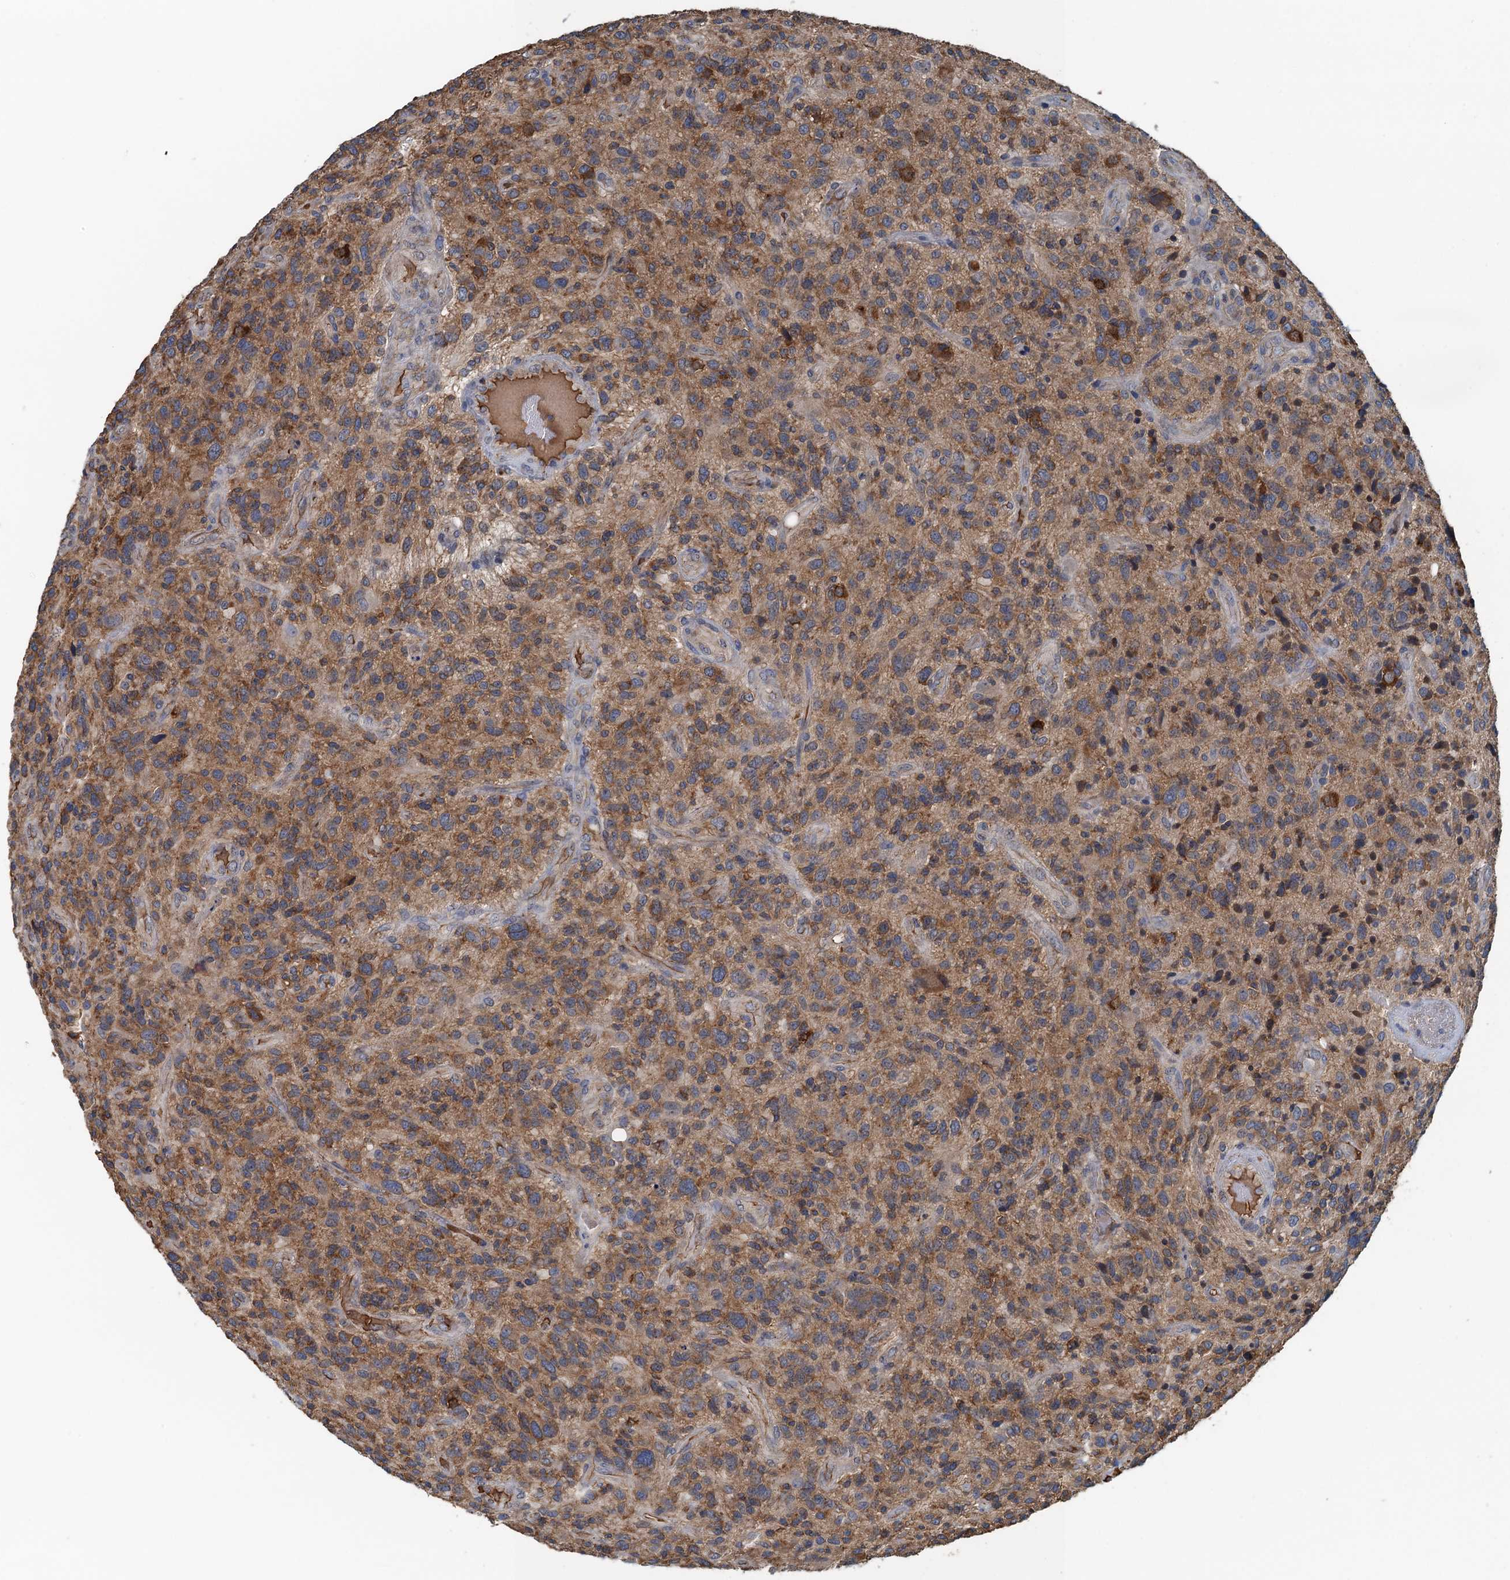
{"staining": {"intensity": "moderate", "quantity": ">75%", "location": "cytoplasmic/membranous"}, "tissue": "glioma", "cell_type": "Tumor cells", "image_type": "cancer", "snomed": [{"axis": "morphology", "description": "Glioma, malignant, High grade"}, {"axis": "topography", "description": "Brain"}], "caption": "This micrograph displays malignant glioma (high-grade) stained with immunohistochemistry to label a protein in brown. The cytoplasmic/membranous of tumor cells show moderate positivity for the protein. Nuclei are counter-stained blue.", "gene": "LSM14B", "patient": {"sex": "male", "age": 47}}